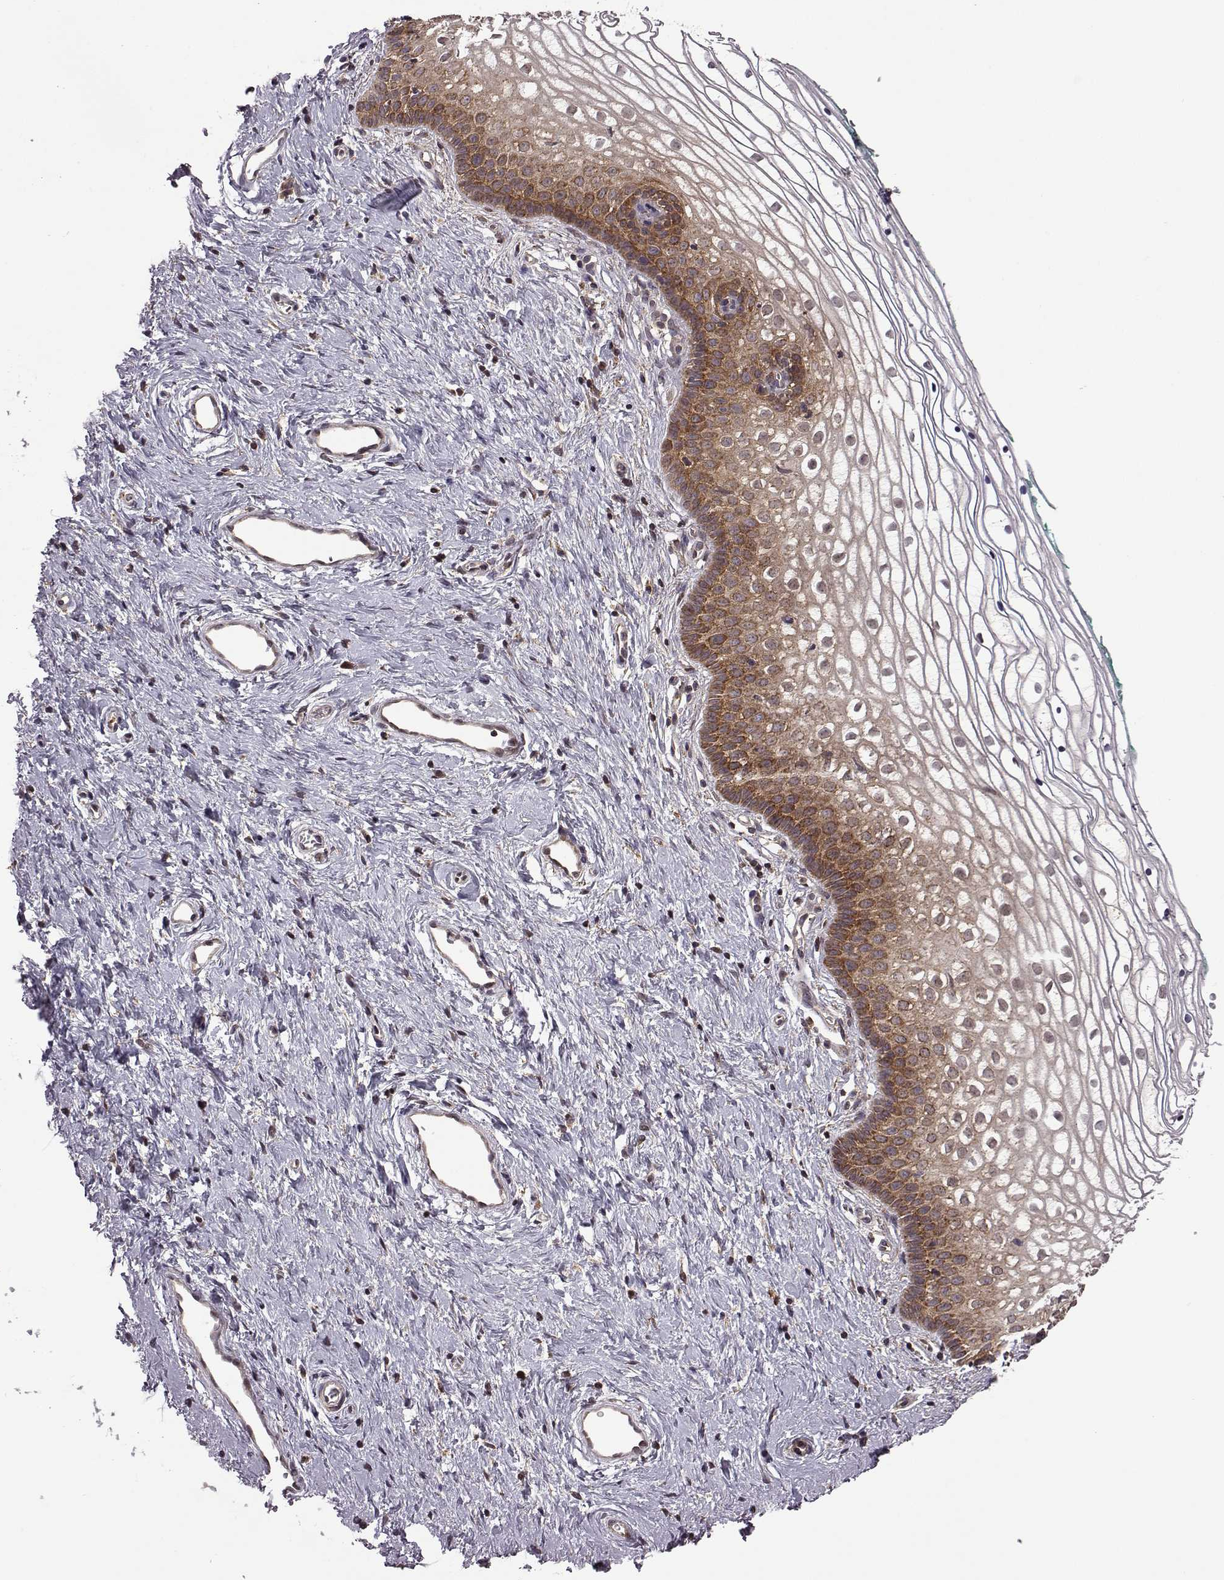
{"staining": {"intensity": "strong", "quantity": "25%-75%", "location": "cytoplasmic/membranous"}, "tissue": "vagina", "cell_type": "Squamous epithelial cells", "image_type": "normal", "snomed": [{"axis": "morphology", "description": "Normal tissue, NOS"}, {"axis": "topography", "description": "Vagina"}], "caption": "A micrograph showing strong cytoplasmic/membranous staining in approximately 25%-75% of squamous epithelial cells in benign vagina, as visualized by brown immunohistochemical staining.", "gene": "URI1", "patient": {"sex": "female", "age": 36}}